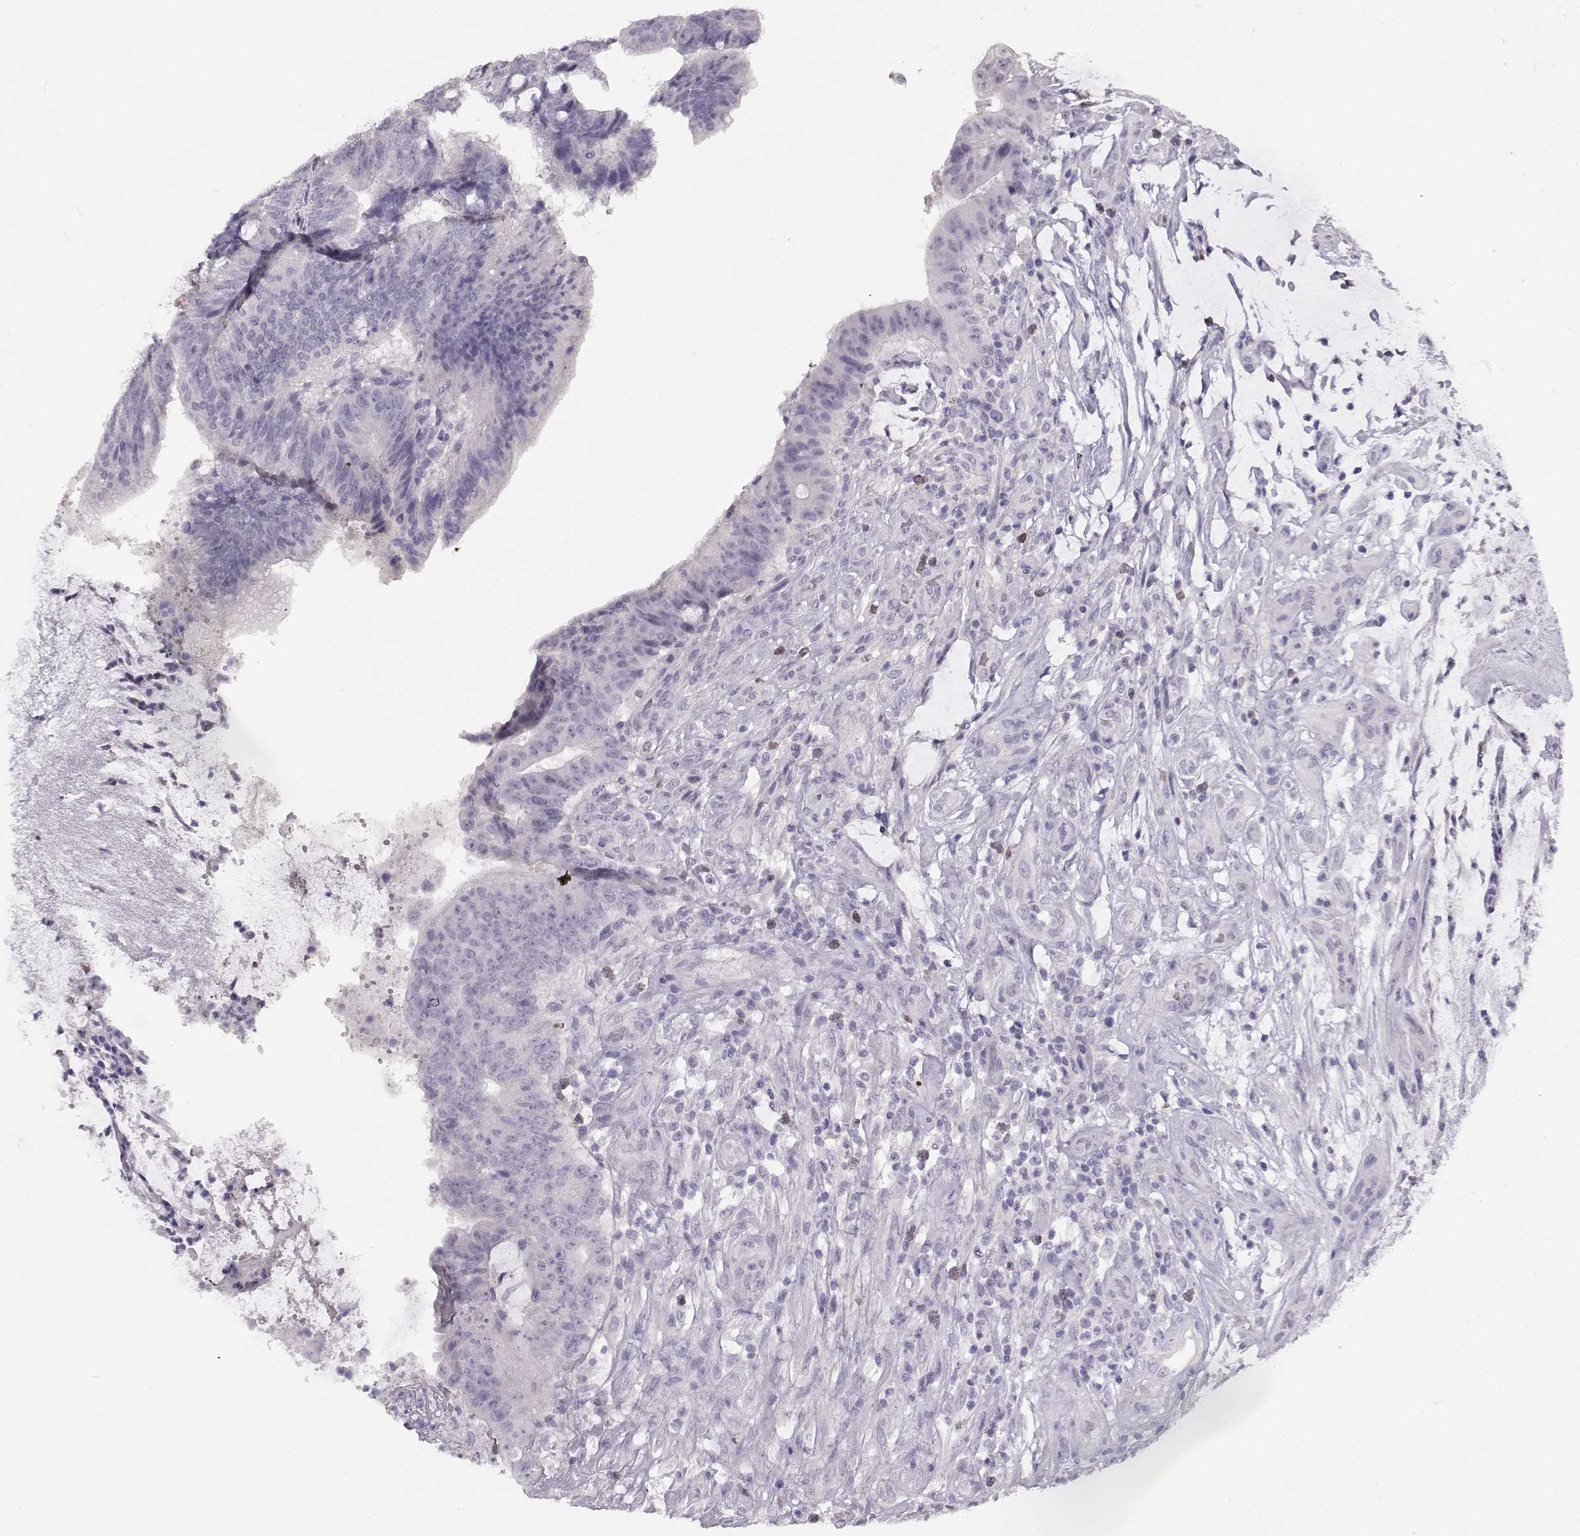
{"staining": {"intensity": "negative", "quantity": "none", "location": "none"}, "tissue": "colorectal cancer", "cell_type": "Tumor cells", "image_type": "cancer", "snomed": [{"axis": "morphology", "description": "Adenocarcinoma, NOS"}, {"axis": "topography", "description": "Colon"}], "caption": "The micrograph exhibits no significant staining in tumor cells of colorectal cancer.", "gene": "NUTM1", "patient": {"sex": "female", "age": 43}}